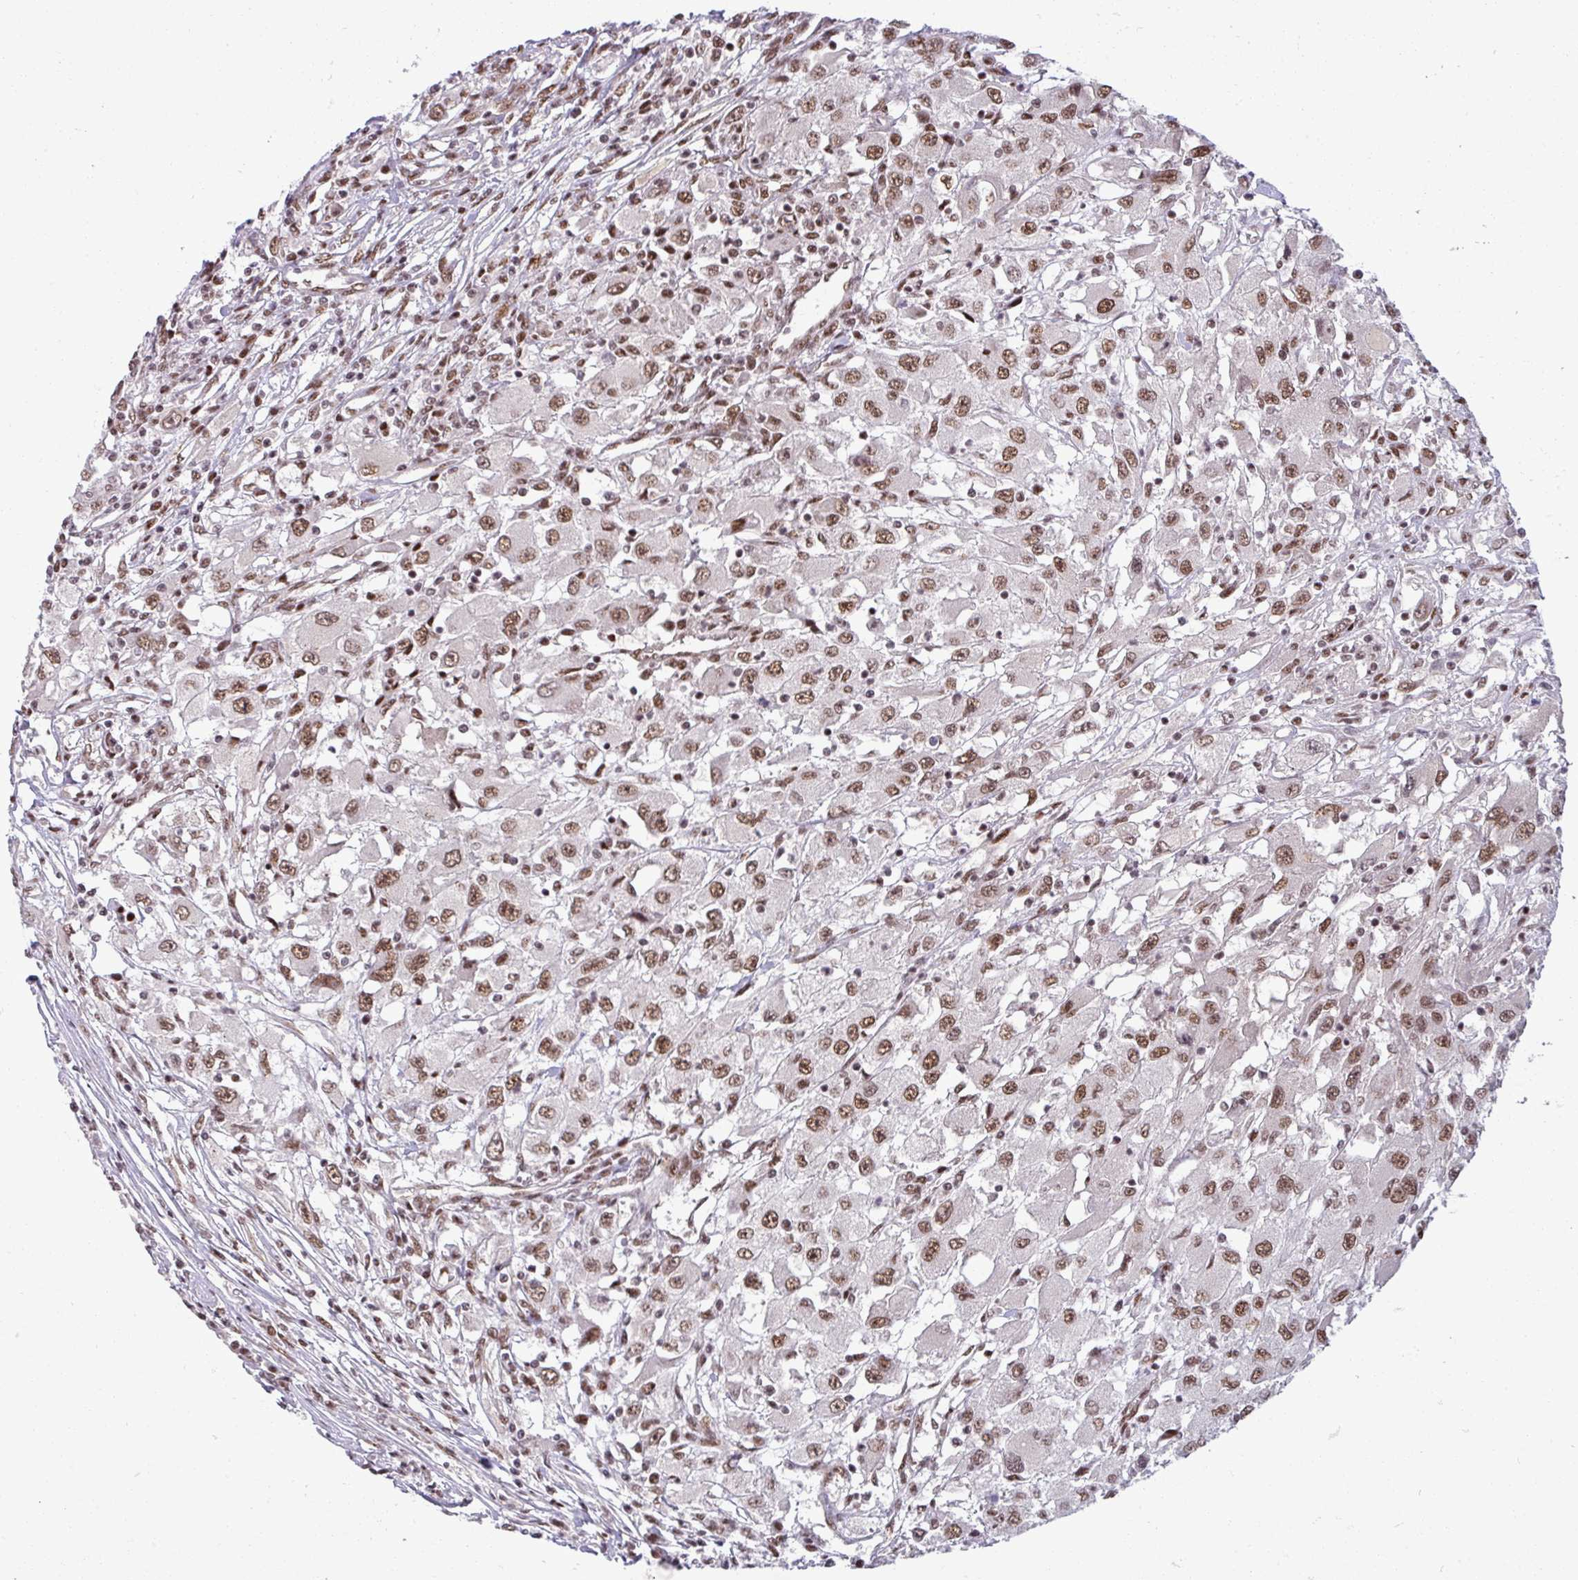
{"staining": {"intensity": "moderate", "quantity": ">75%", "location": "nuclear"}, "tissue": "renal cancer", "cell_type": "Tumor cells", "image_type": "cancer", "snomed": [{"axis": "morphology", "description": "Adenocarcinoma, NOS"}, {"axis": "topography", "description": "Kidney"}], "caption": "A medium amount of moderate nuclear staining is present in about >75% of tumor cells in renal cancer tissue. The protein of interest is stained brown, and the nuclei are stained in blue (DAB IHC with brightfield microscopy, high magnification).", "gene": "PTPN20", "patient": {"sex": "female", "age": 67}}